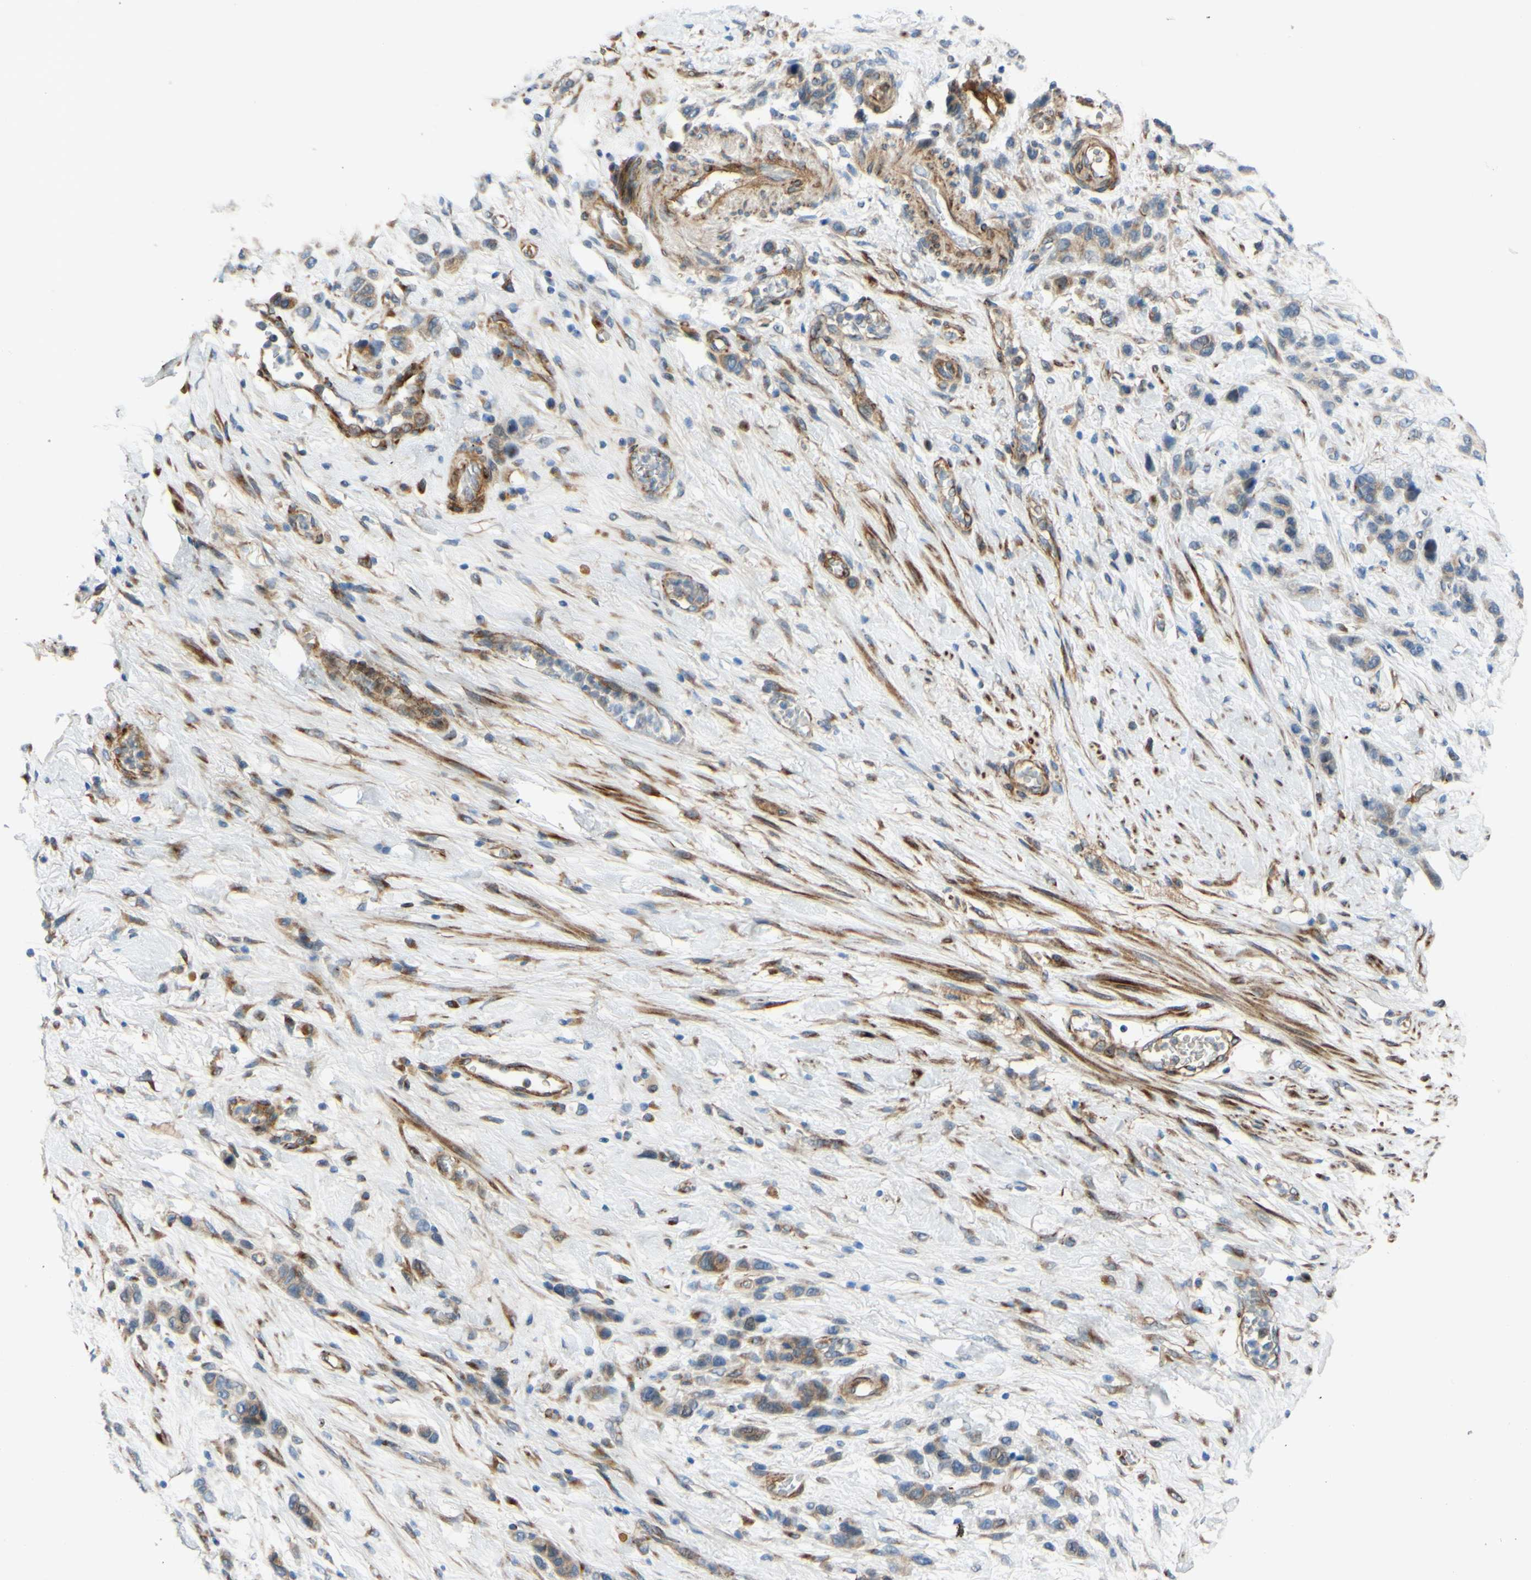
{"staining": {"intensity": "weak", "quantity": ">75%", "location": "cytoplasmic/membranous"}, "tissue": "stomach cancer", "cell_type": "Tumor cells", "image_type": "cancer", "snomed": [{"axis": "morphology", "description": "Adenocarcinoma, NOS"}, {"axis": "morphology", "description": "Adenocarcinoma, High grade"}, {"axis": "topography", "description": "Stomach, upper"}, {"axis": "topography", "description": "Stomach, lower"}], "caption": "Tumor cells exhibit weak cytoplasmic/membranous staining in approximately >75% of cells in stomach cancer.", "gene": "ARHGAP1", "patient": {"sex": "female", "age": 65}}